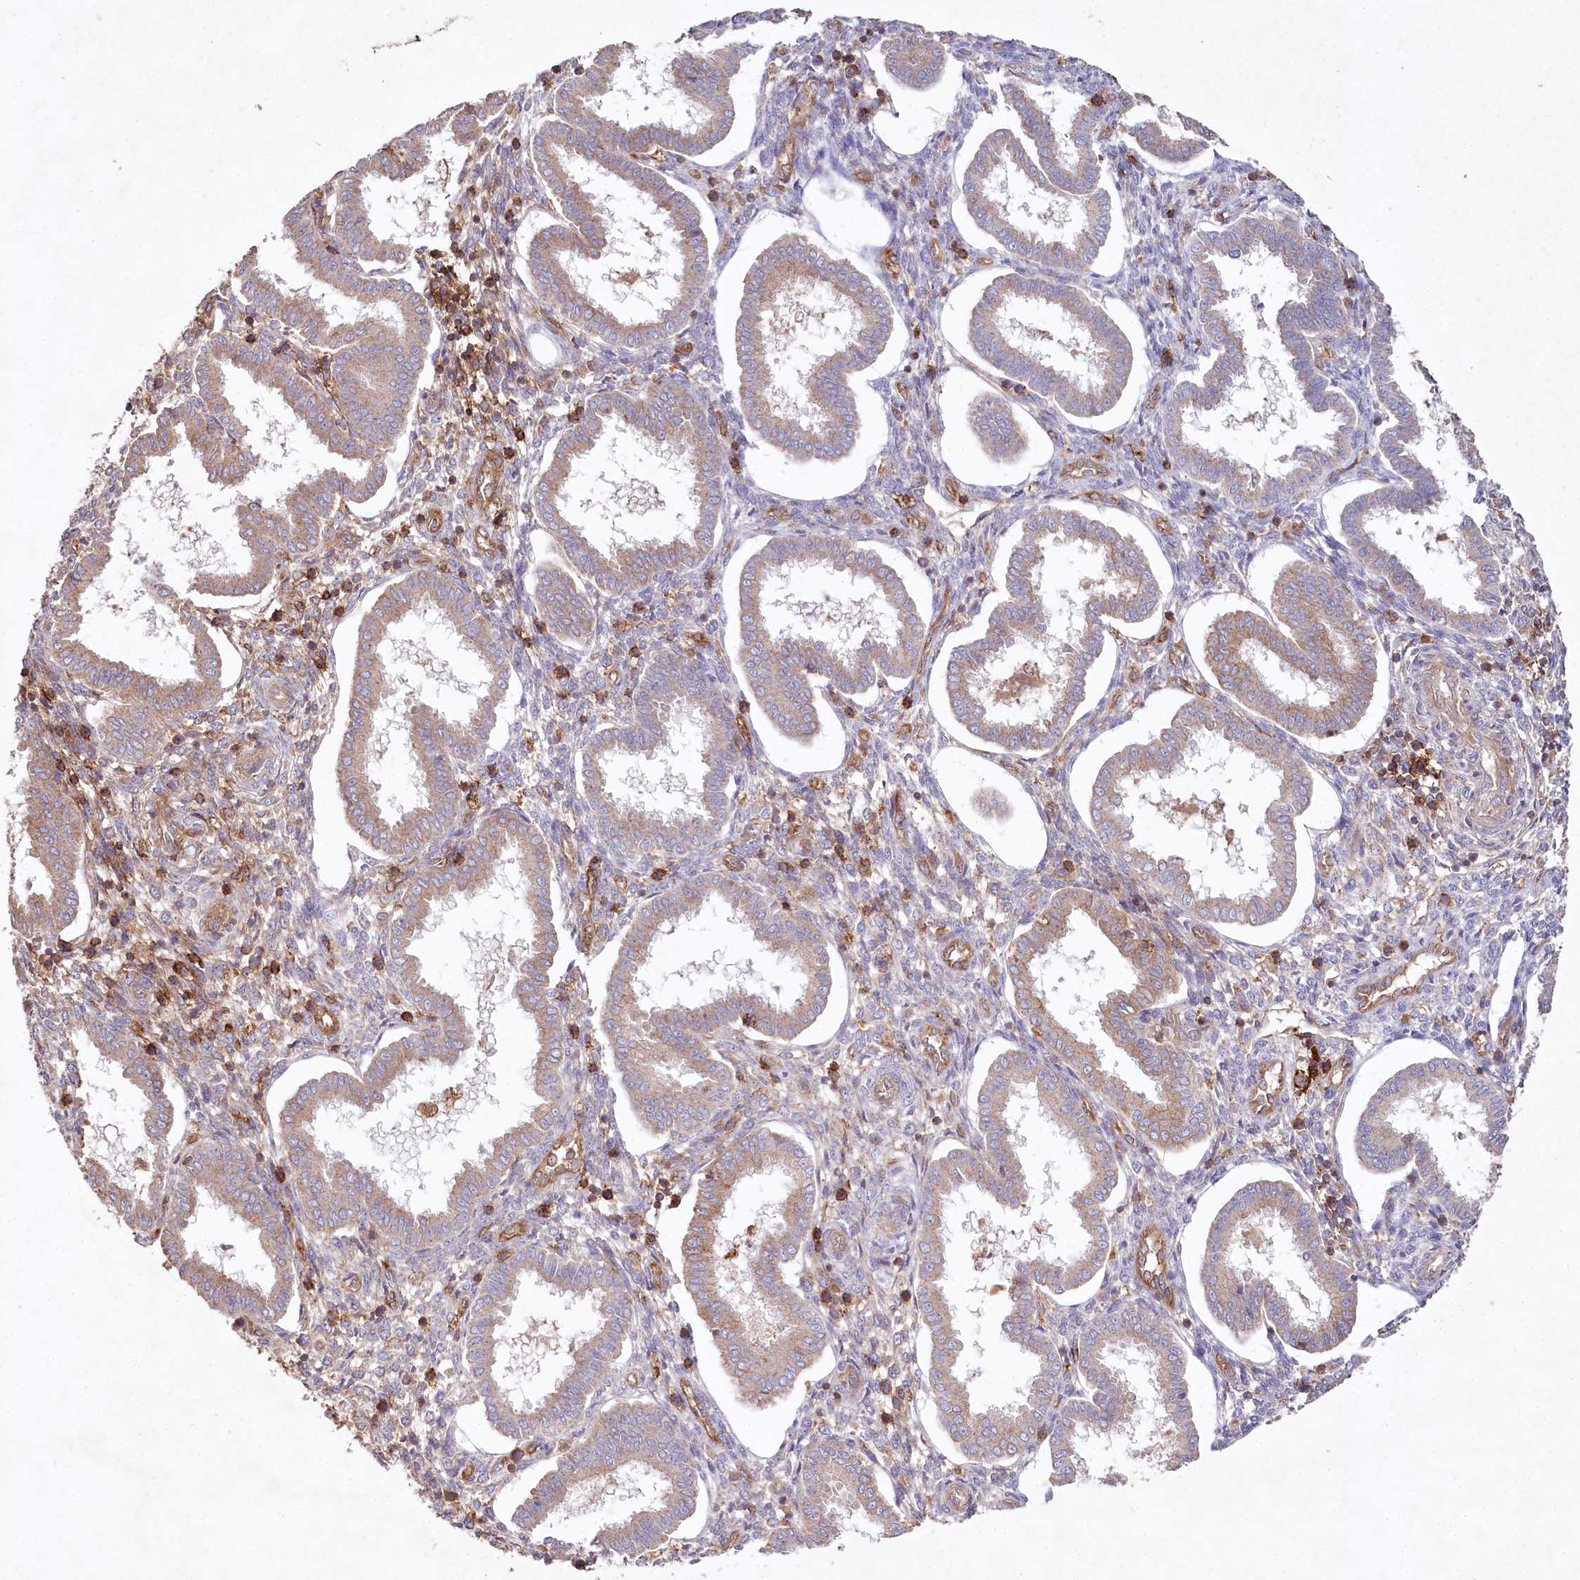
{"staining": {"intensity": "negative", "quantity": "none", "location": "none"}, "tissue": "endometrium", "cell_type": "Cells in endometrial stroma", "image_type": "normal", "snomed": [{"axis": "morphology", "description": "Normal tissue, NOS"}, {"axis": "topography", "description": "Endometrium"}], "caption": "A high-resolution histopathology image shows IHC staining of benign endometrium, which demonstrates no significant positivity in cells in endometrial stroma. Nuclei are stained in blue.", "gene": "RBP5", "patient": {"sex": "female", "age": 24}}